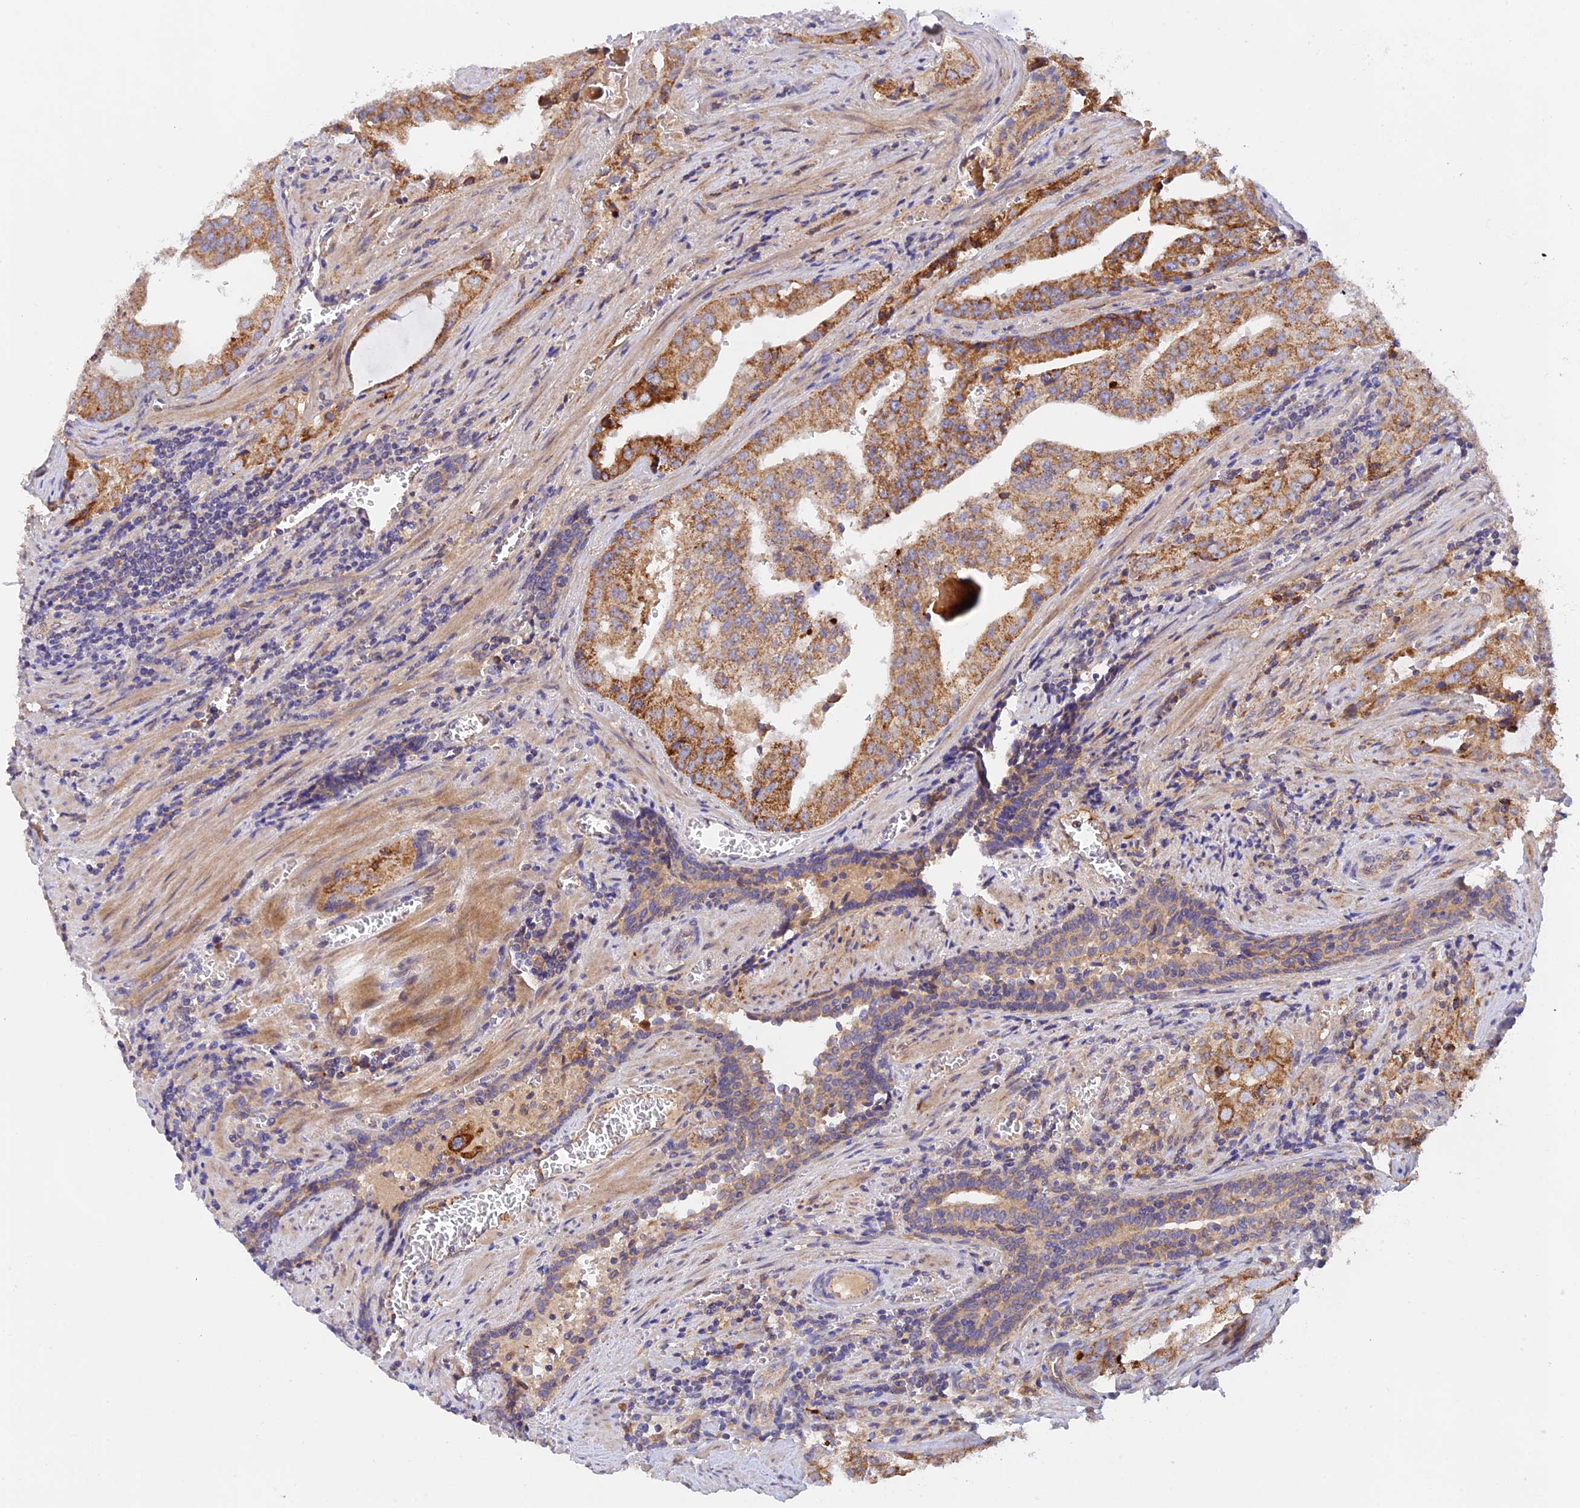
{"staining": {"intensity": "strong", "quantity": "25%-75%", "location": "cytoplasmic/membranous"}, "tissue": "prostate cancer", "cell_type": "Tumor cells", "image_type": "cancer", "snomed": [{"axis": "morphology", "description": "Adenocarcinoma, High grade"}, {"axis": "topography", "description": "Prostate"}], "caption": "Brown immunohistochemical staining in human prostate cancer (adenocarcinoma (high-grade)) demonstrates strong cytoplasmic/membranous positivity in approximately 25%-75% of tumor cells.", "gene": "RANBP6", "patient": {"sex": "male", "age": 68}}